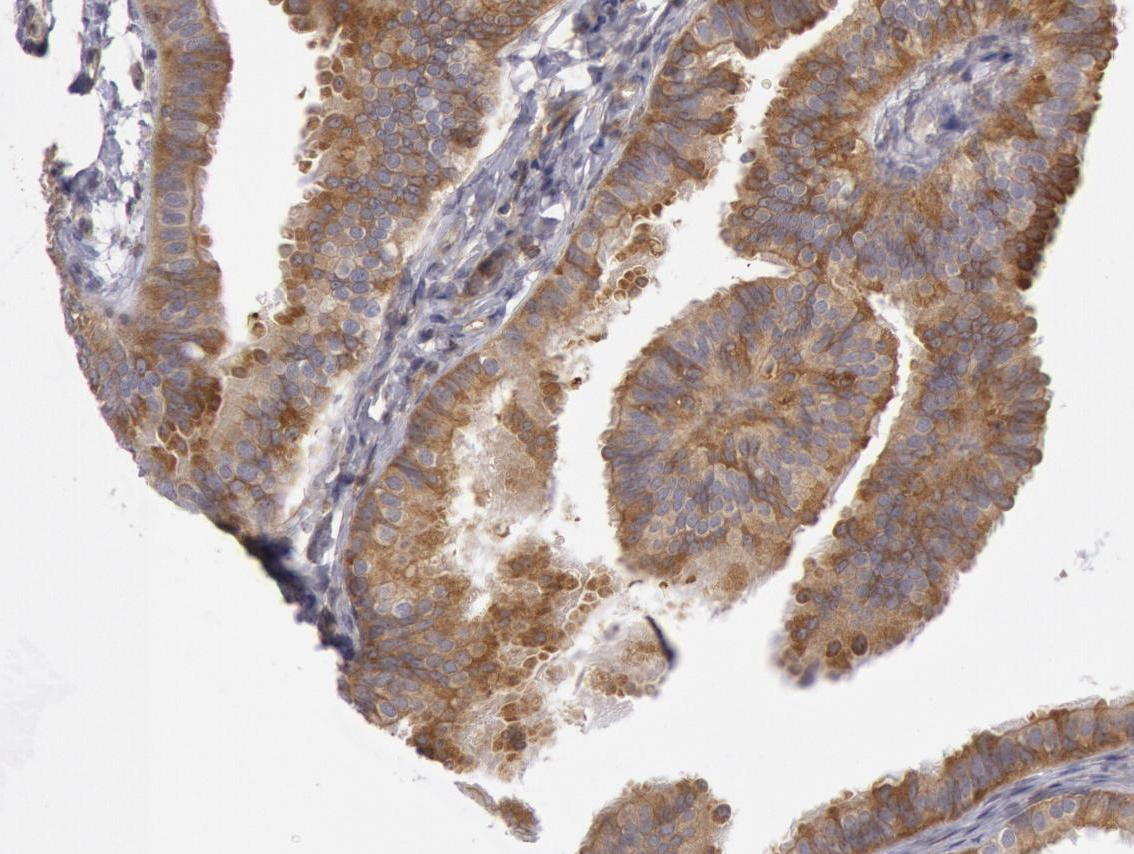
{"staining": {"intensity": "moderate", "quantity": ">75%", "location": "cytoplasmic/membranous"}, "tissue": "fallopian tube", "cell_type": "Glandular cells", "image_type": "normal", "snomed": [{"axis": "morphology", "description": "Normal tissue, NOS"}, {"axis": "morphology", "description": "Dermoid, NOS"}, {"axis": "topography", "description": "Fallopian tube"}], "caption": "About >75% of glandular cells in unremarkable fallopian tube reveal moderate cytoplasmic/membranous protein staining as visualized by brown immunohistochemical staining.", "gene": "IKBKB", "patient": {"sex": "female", "age": 33}}